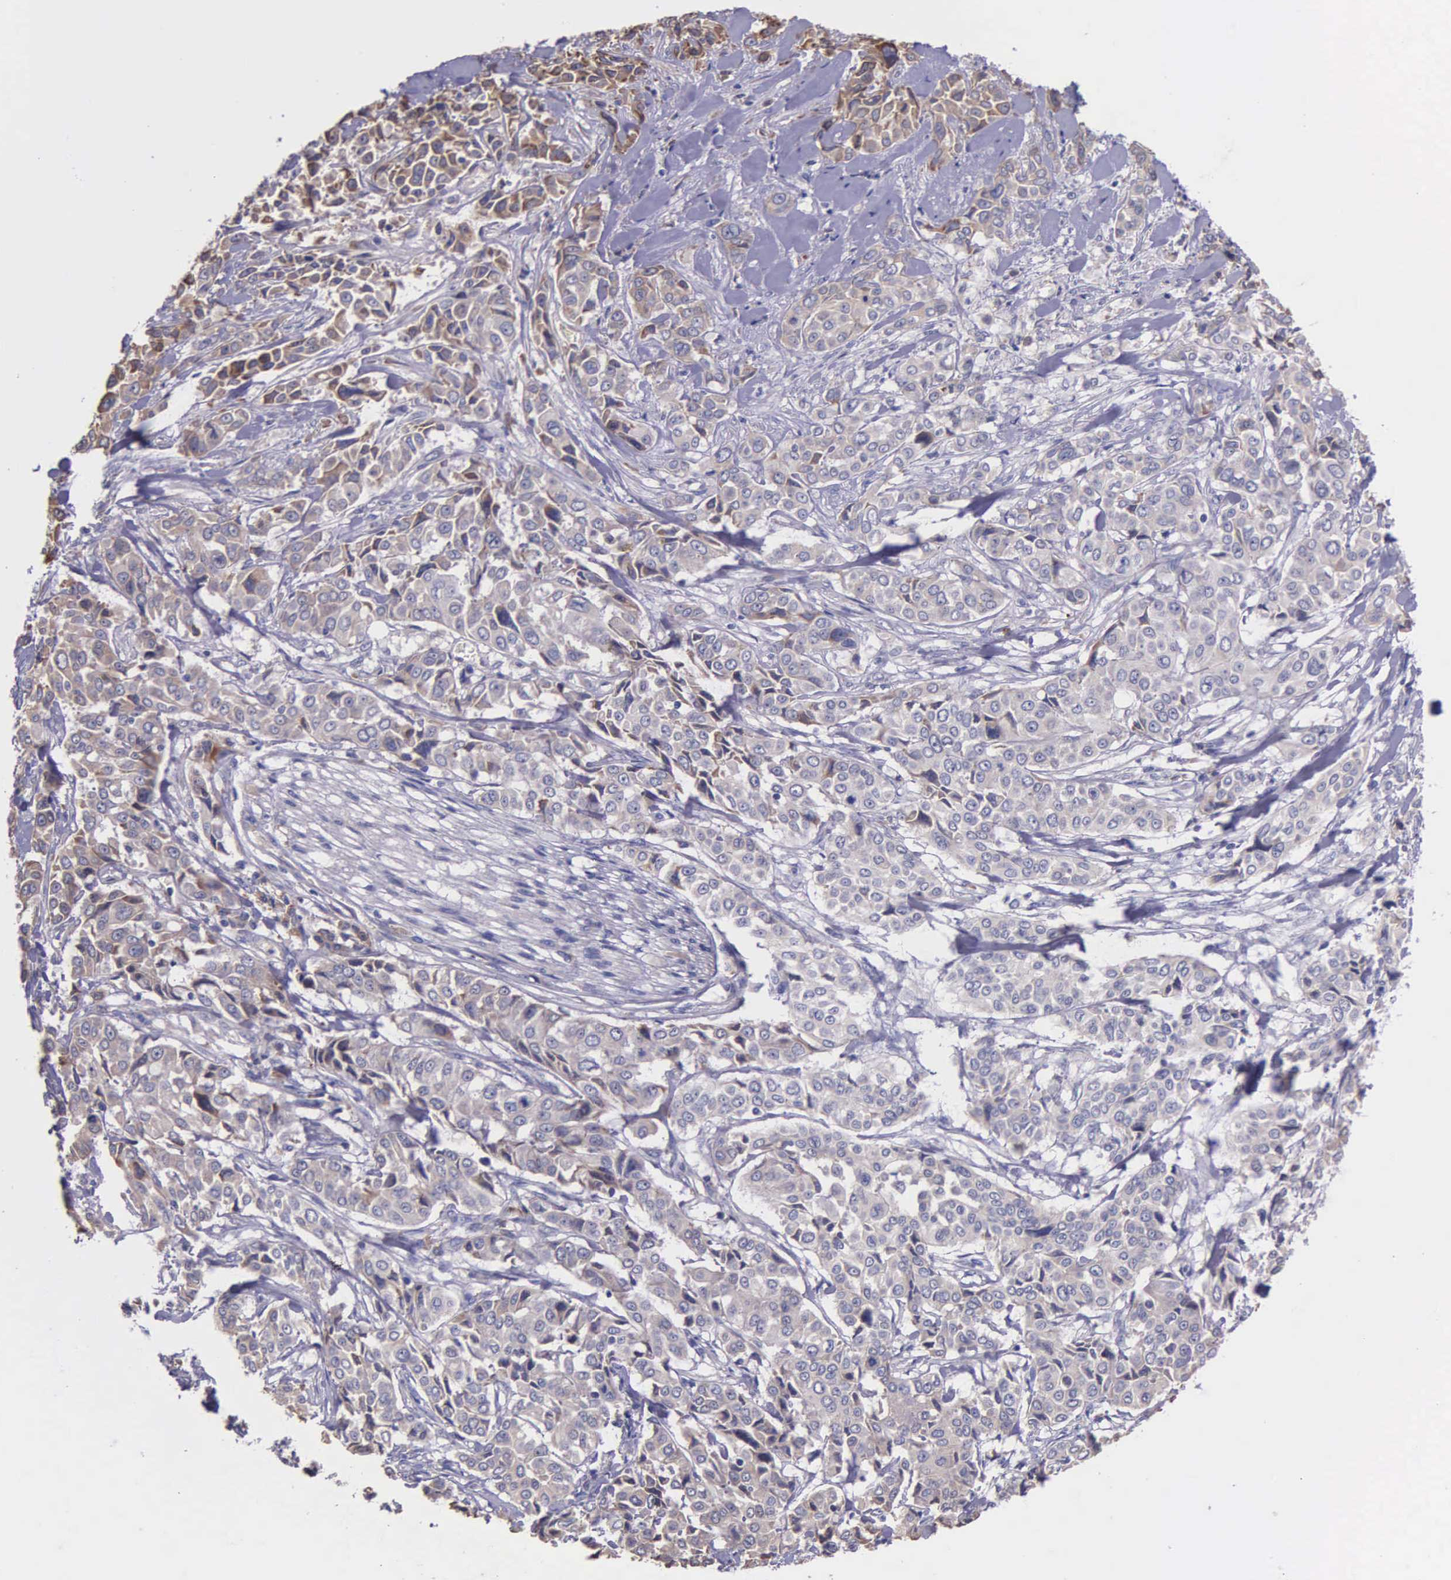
{"staining": {"intensity": "weak", "quantity": ">75%", "location": "cytoplasmic/membranous"}, "tissue": "pancreatic cancer", "cell_type": "Tumor cells", "image_type": "cancer", "snomed": [{"axis": "morphology", "description": "Adenocarcinoma, NOS"}, {"axis": "topography", "description": "Pancreas"}], "caption": "Weak cytoplasmic/membranous protein expression is appreciated in about >75% of tumor cells in pancreatic adenocarcinoma. The staining was performed using DAB to visualize the protein expression in brown, while the nuclei were stained in blue with hematoxylin (Magnification: 20x).", "gene": "ZC3H12B", "patient": {"sex": "female", "age": 52}}